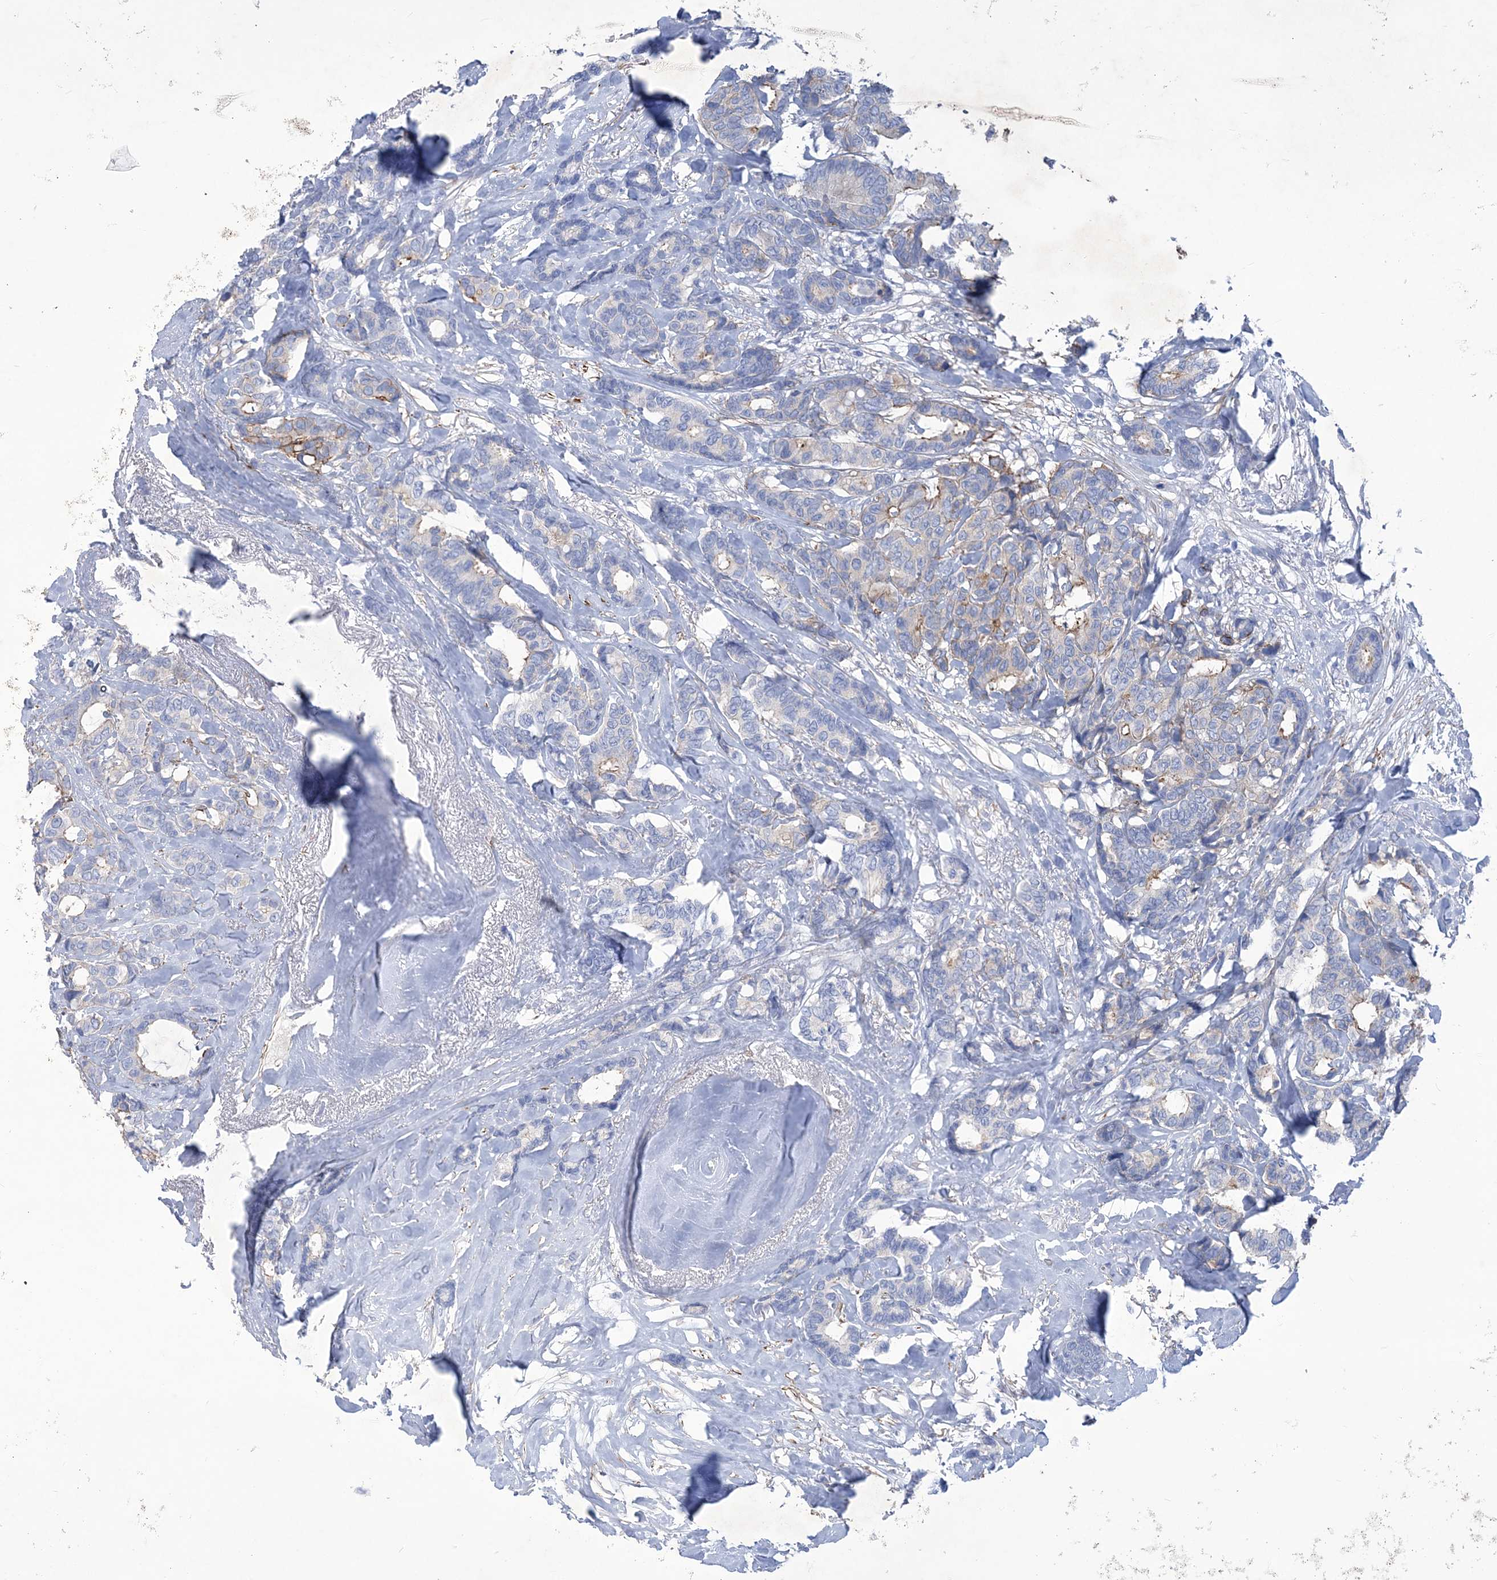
{"staining": {"intensity": "negative", "quantity": "none", "location": "none"}, "tissue": "breast cancer", "cell_type": "Tumor cells", "image_type": "cancer", "snomed": [{"axis": "morphology", "description": "Duct carcinoma"}, {"axis": "topography", "description": "Breast"}], "caption": "Immunohistochemical staining of human breast cancer (intraductal carcinoma) reveals no significant positivity in tumor cells.", "gene": "WDR74", "patient": {"sex": "female", "age": 87}}